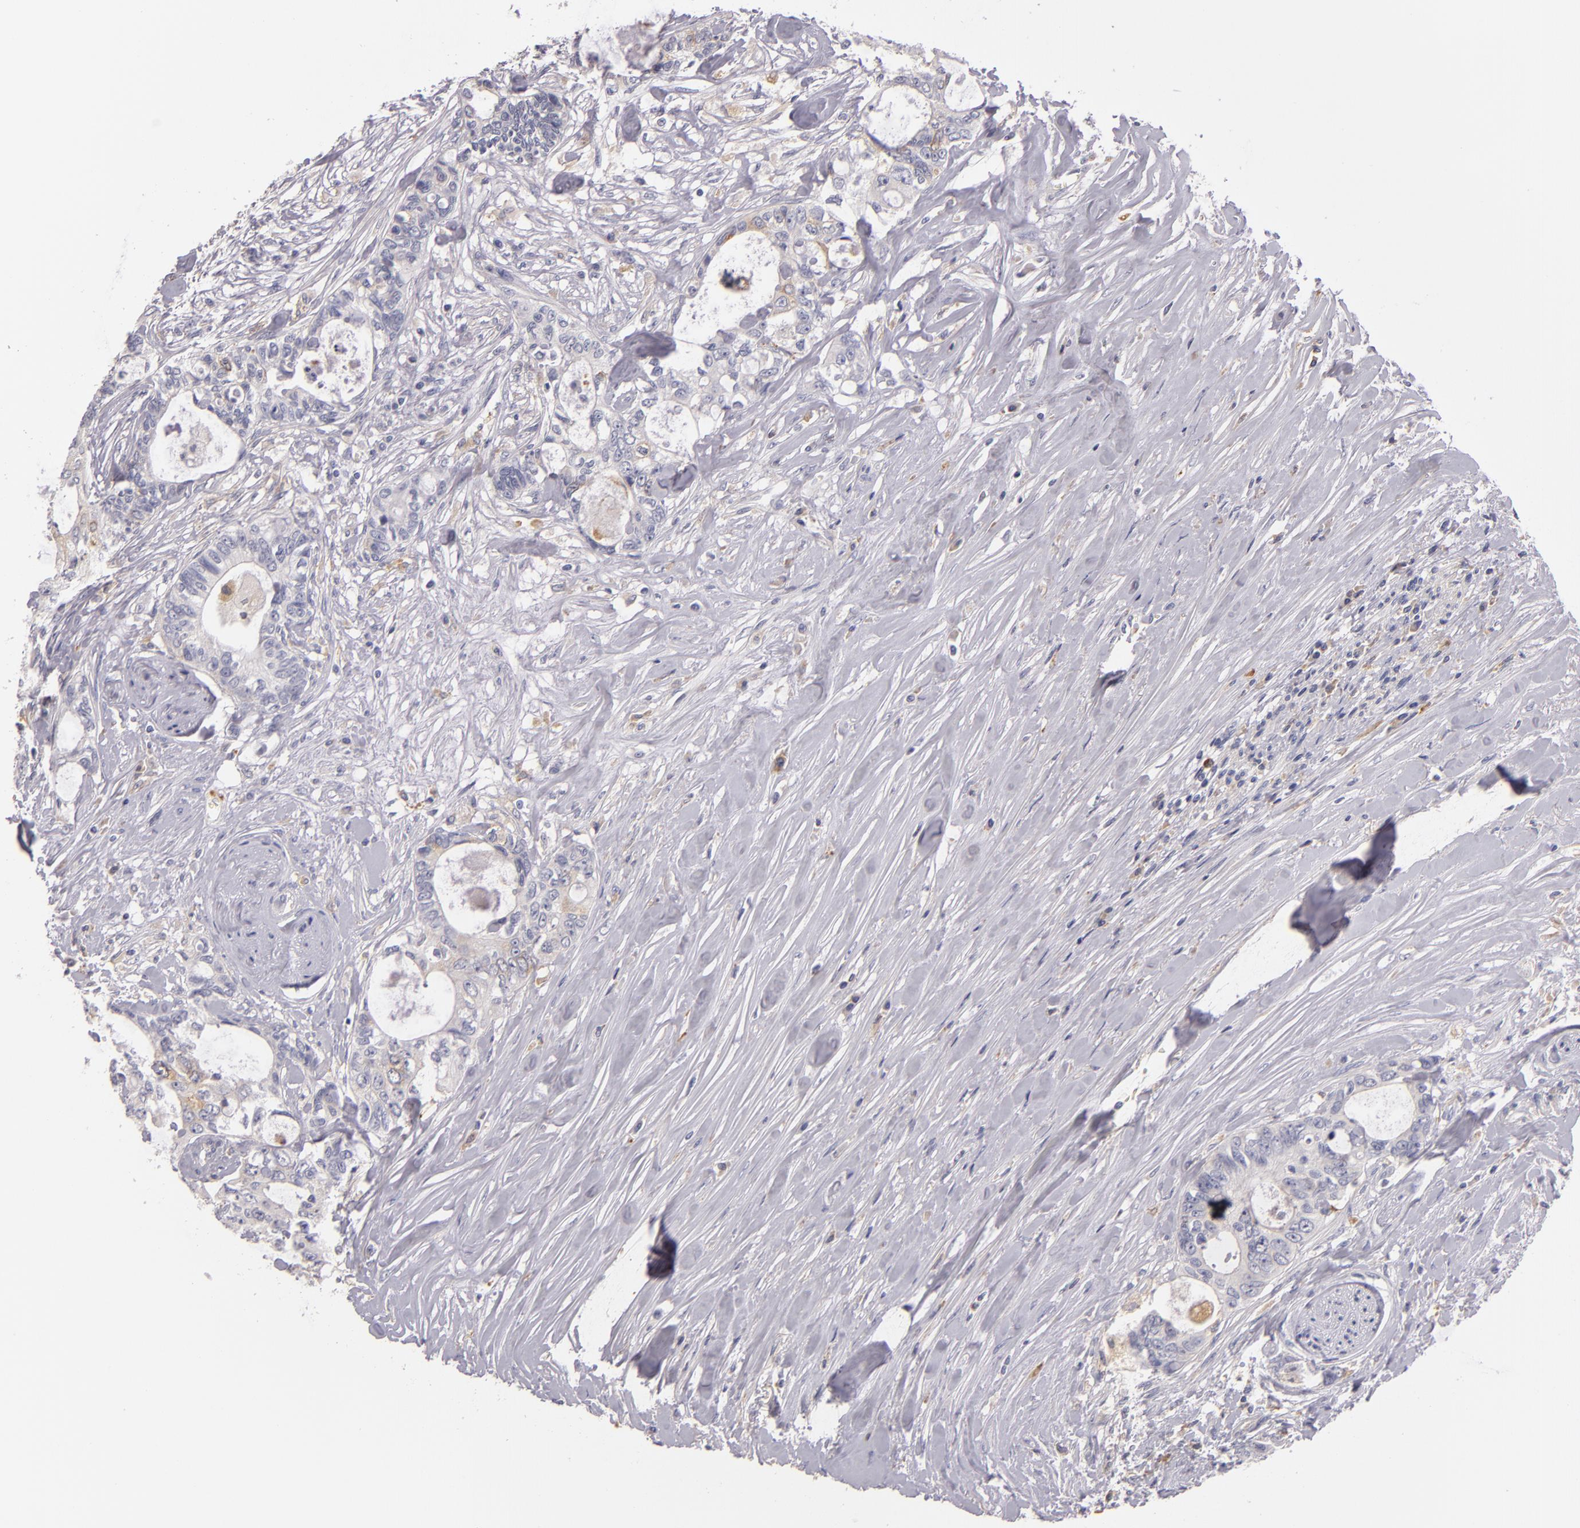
{"staining": {"intensity": "moderate", "quantity": "<25%", "location": "cytoplasmic/membranous"}, "tissue": "colorectal cancer", "cell_type": "Tumor cells", "image_type": "cancer", "snomed": [{"axis": "morphology", "description": "Adenocarcinoma, NOS"}, {"axis": "topography", "description": "Rectum"}], "caption": "Immunohistochemistry staining of adenocarcinoma (colorectal), which demonstrates low levels of moderate cytoplasmic/membranous positivity in approximately <25% of tumor cells indicating moderate cytoplasmic/membranous protein expression. The staining was performed using DAB (brown) for protein detection and nuclei were counterstained in hematoxylin (blue).", "gene": "TLR8", "patient": {"sex": "female", "age": 57}}